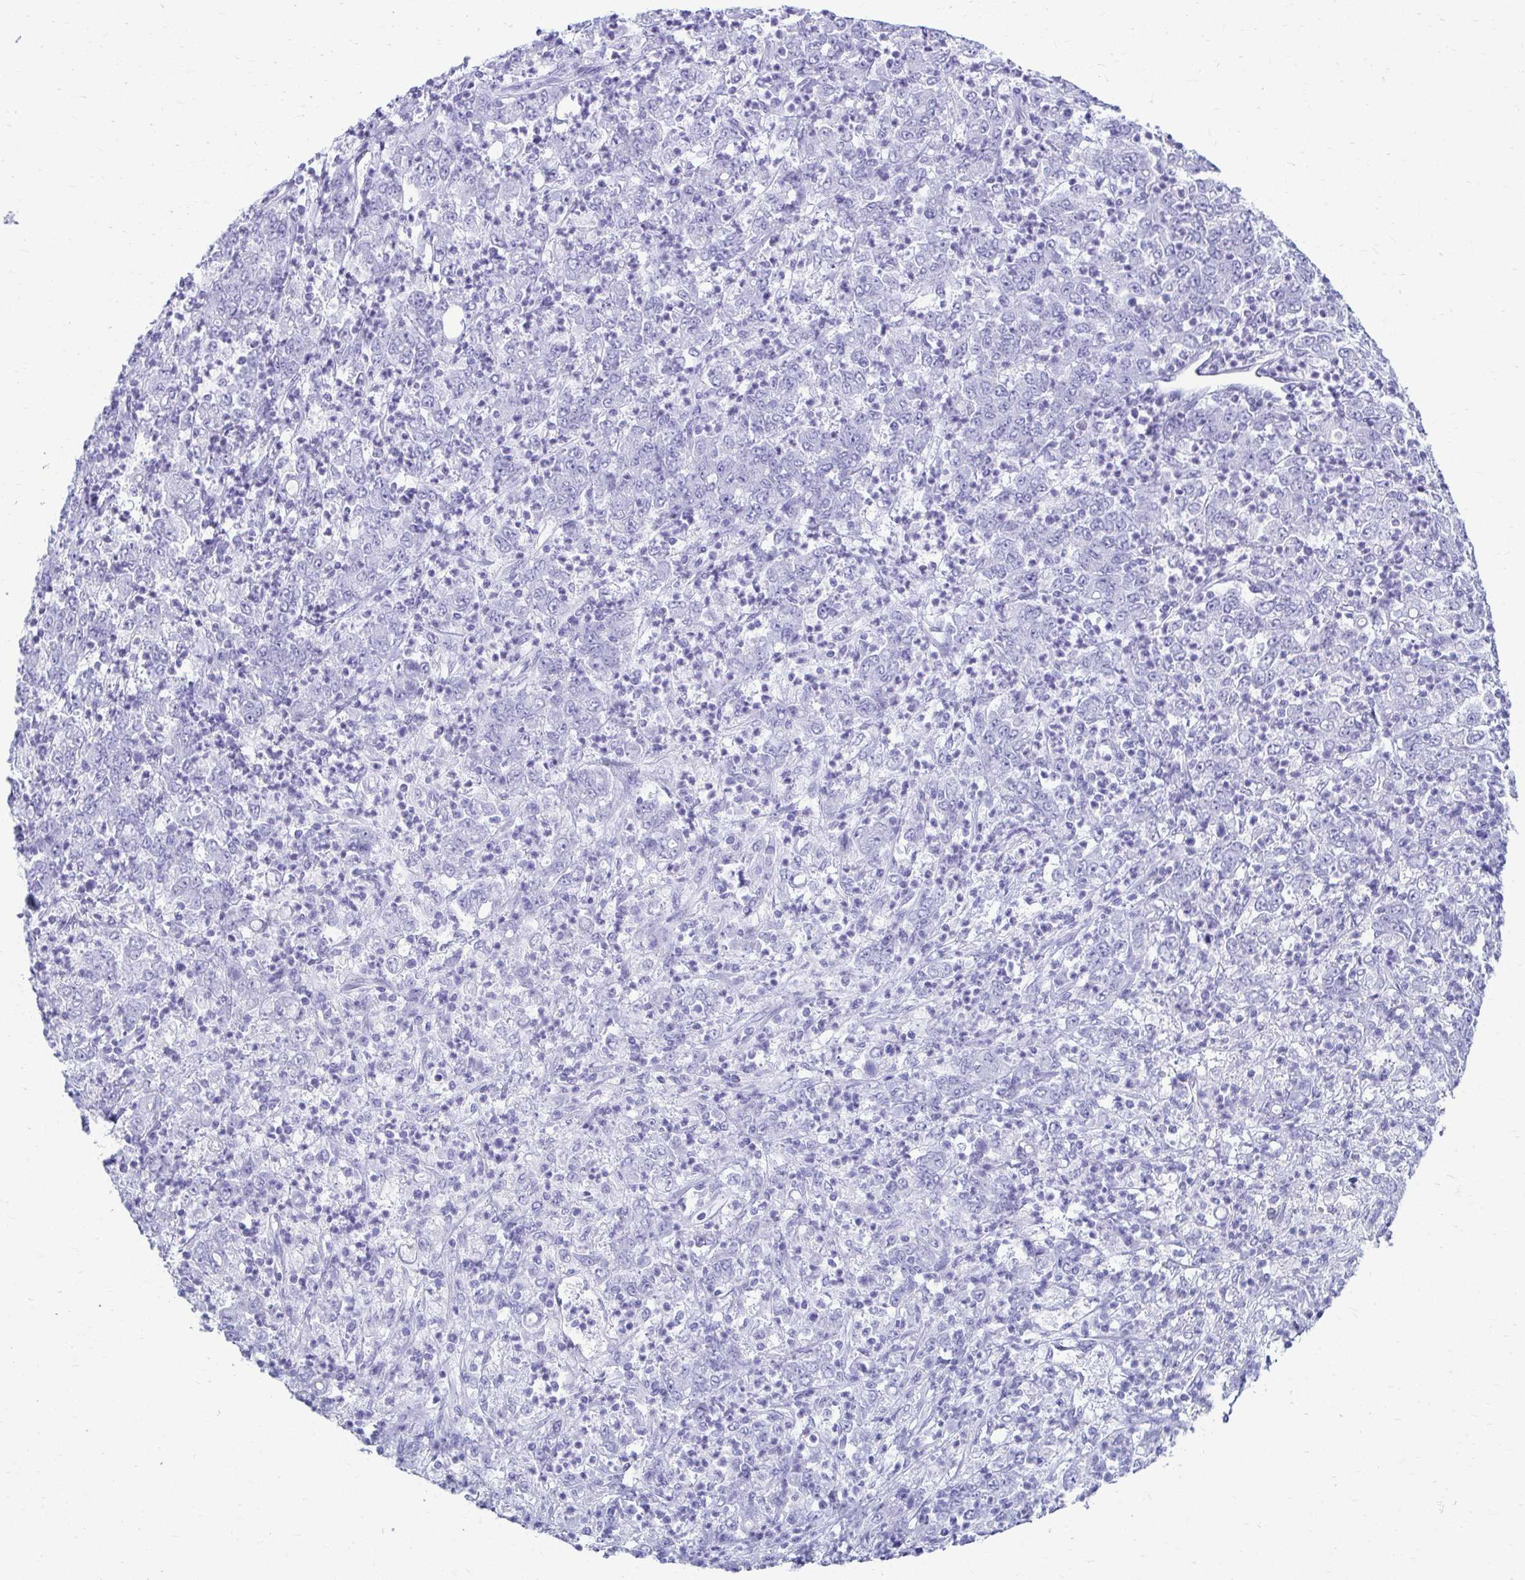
{"staining": {"intensity": "negative", "quantity": "none", "location": "none"}, "tissue": "stomach cancer", "cell_type": "Tumor cells", "image_type": "cancer", "snomed": [{"axis": "morphology", "description": "Adenocarcinoma, NOS"}, {"axis": "topography", "description": "Stomach, lower"}], "caption": "Stomach adenocarcinoma was stained to show a protein in brown. There is no significant staining in tumor cells. (Brightfield microscopy of DAB immunohistochemistry (IHC) at high magnification).", "gene": "ATP4B", "patient": {"sex": "female", "age": 71}}